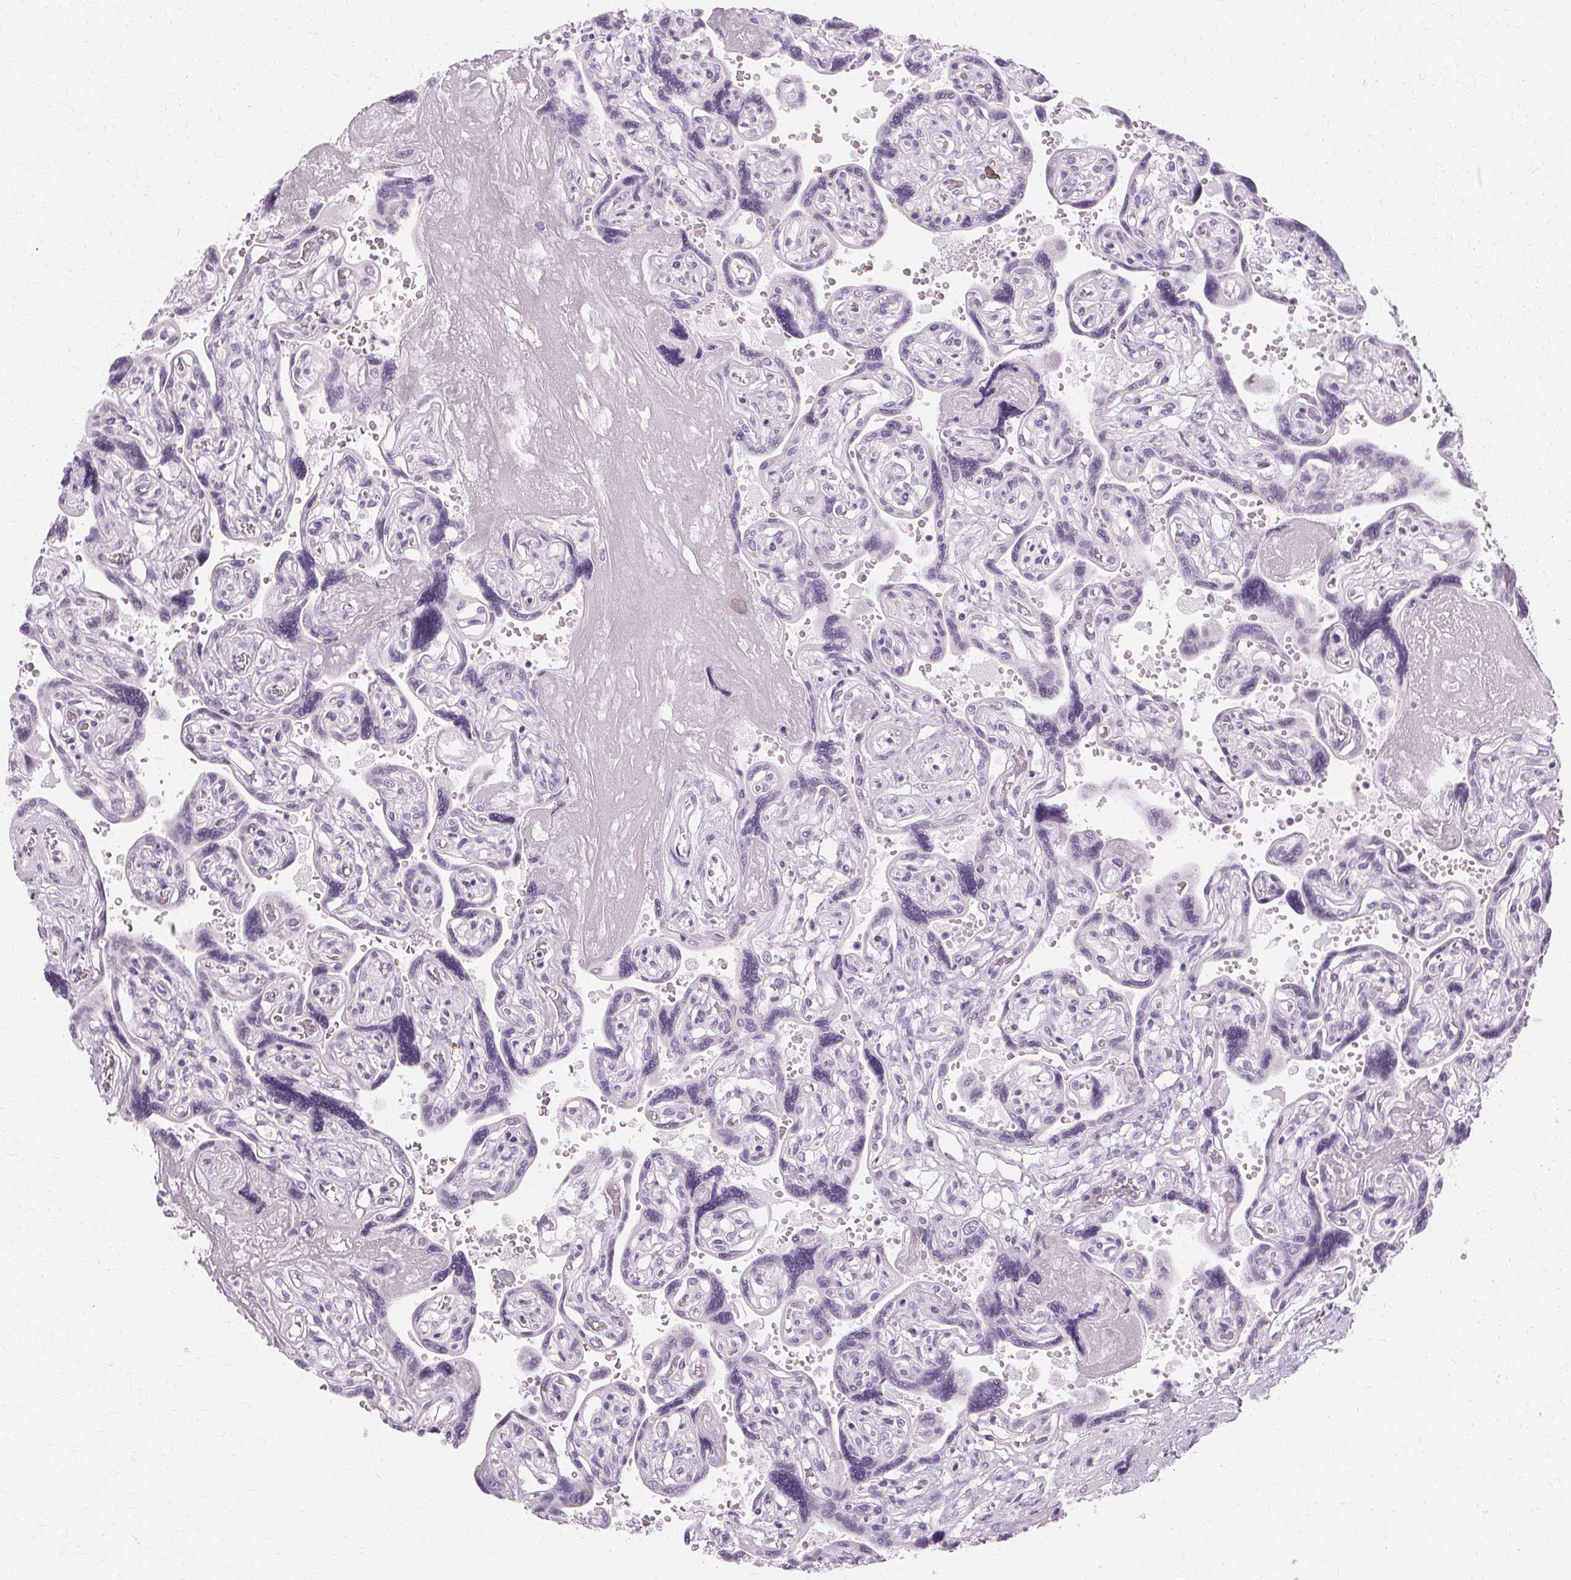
{"staining": {"intensity": "negative", "quantity": "none", "location": "none"}, "tissue": "placenta", "cell_type": "Decidual cells", "image_type": "normal", "snomed": [{"axis": "morphology", "description": "Normal tissue, NOS"}, {"axis": "topography", "description": "Placenta"}], "caption": "Human placenta stained for a protein using immunohistochemistry shows no positivity in decidual cells.", "gene": "KRT6A", "patient": {"sex": "female", "age": 32}}